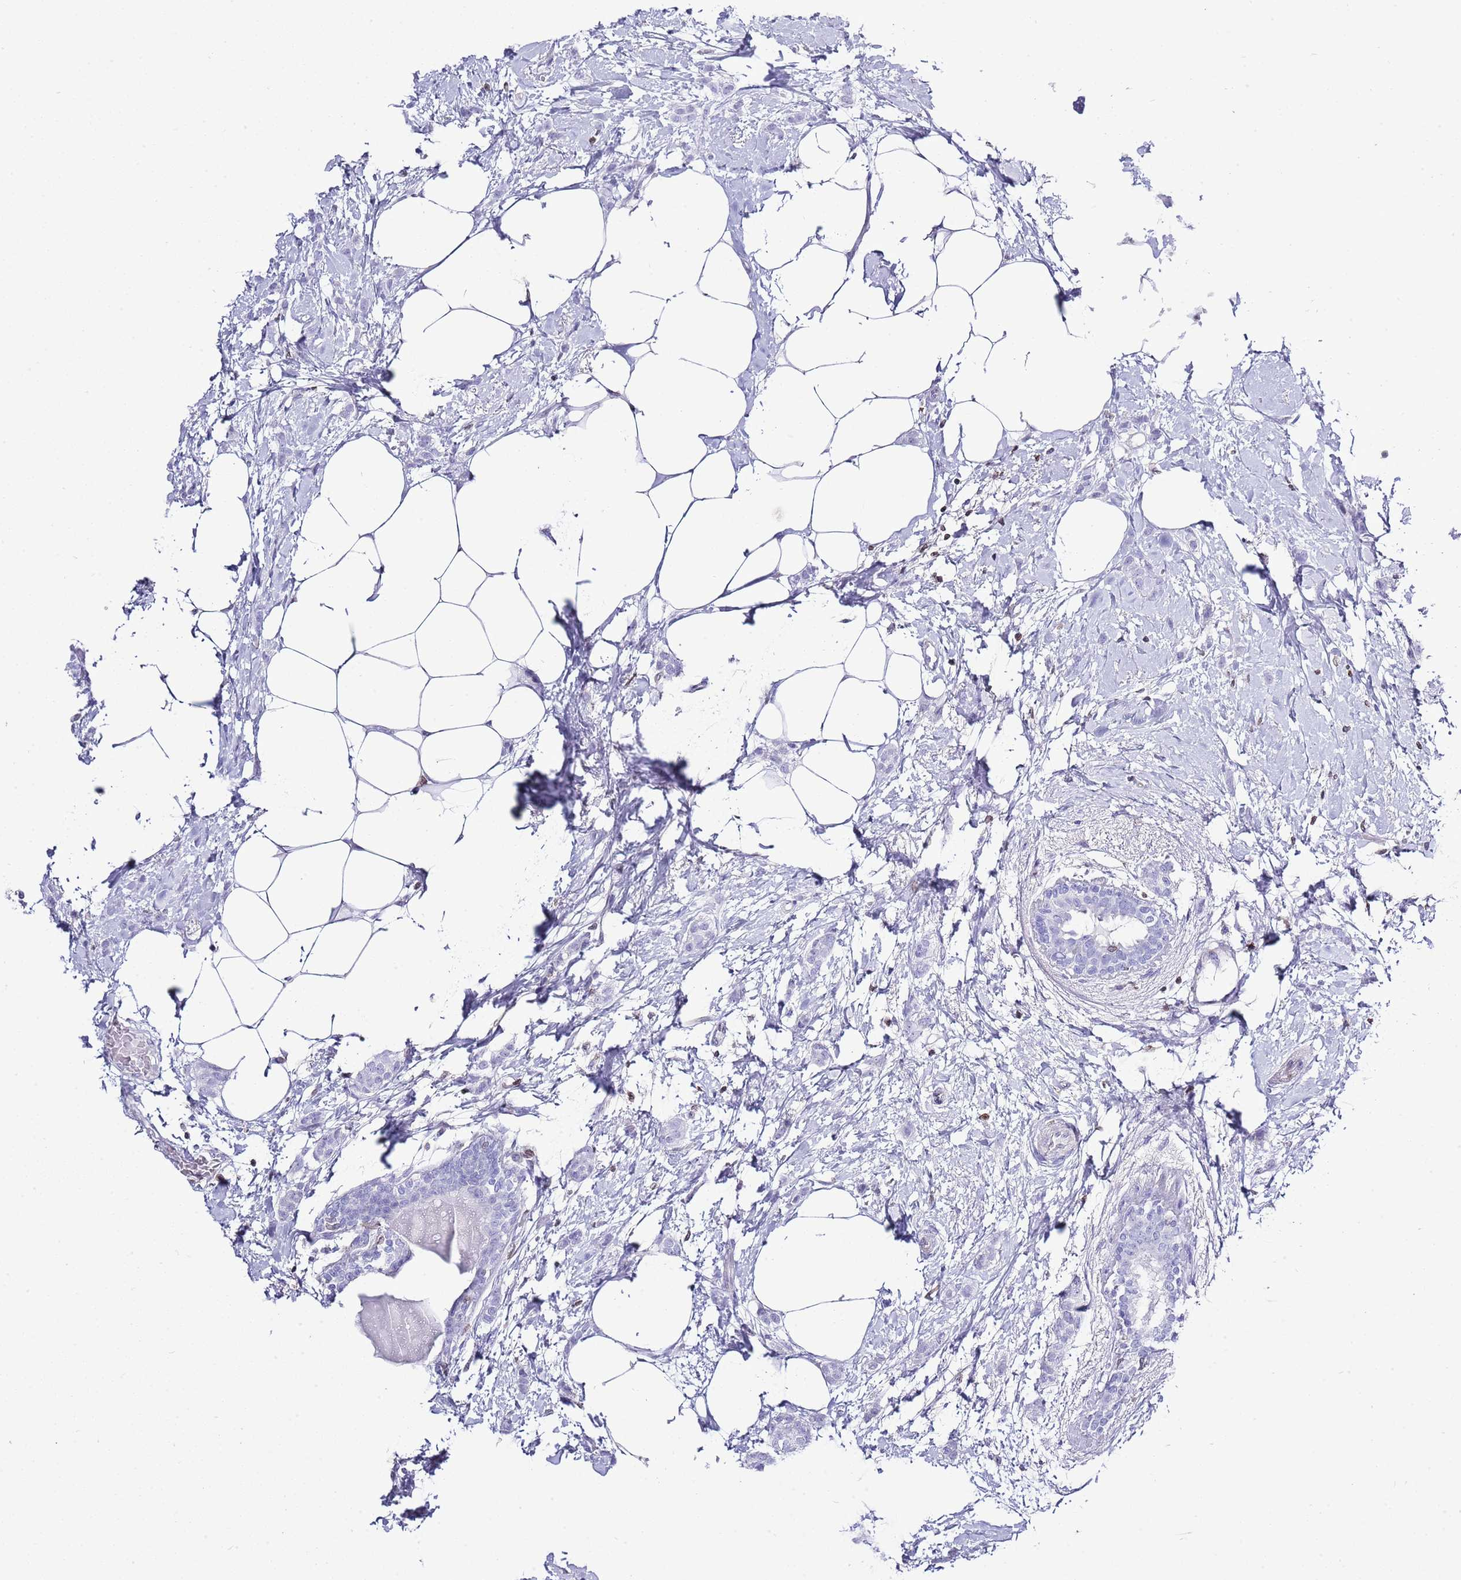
{"staining": {"intensity": "negative", "quantity": "none", "location": "none"}, "tissue": "breast cancer", "cell_type": "Tumor cells", "image_type": "cancer", "snomed": [{"axis": "morphology", "description": "Duct carcinoma"}, {"axis": "topography", "description": "Breast"}], "caption": "This is a micrograph of IHC staining of breast cancer, which shows no staining in tumor cells.", "gene": "LBR", "patient": {"sex": "female", "age": 72}}